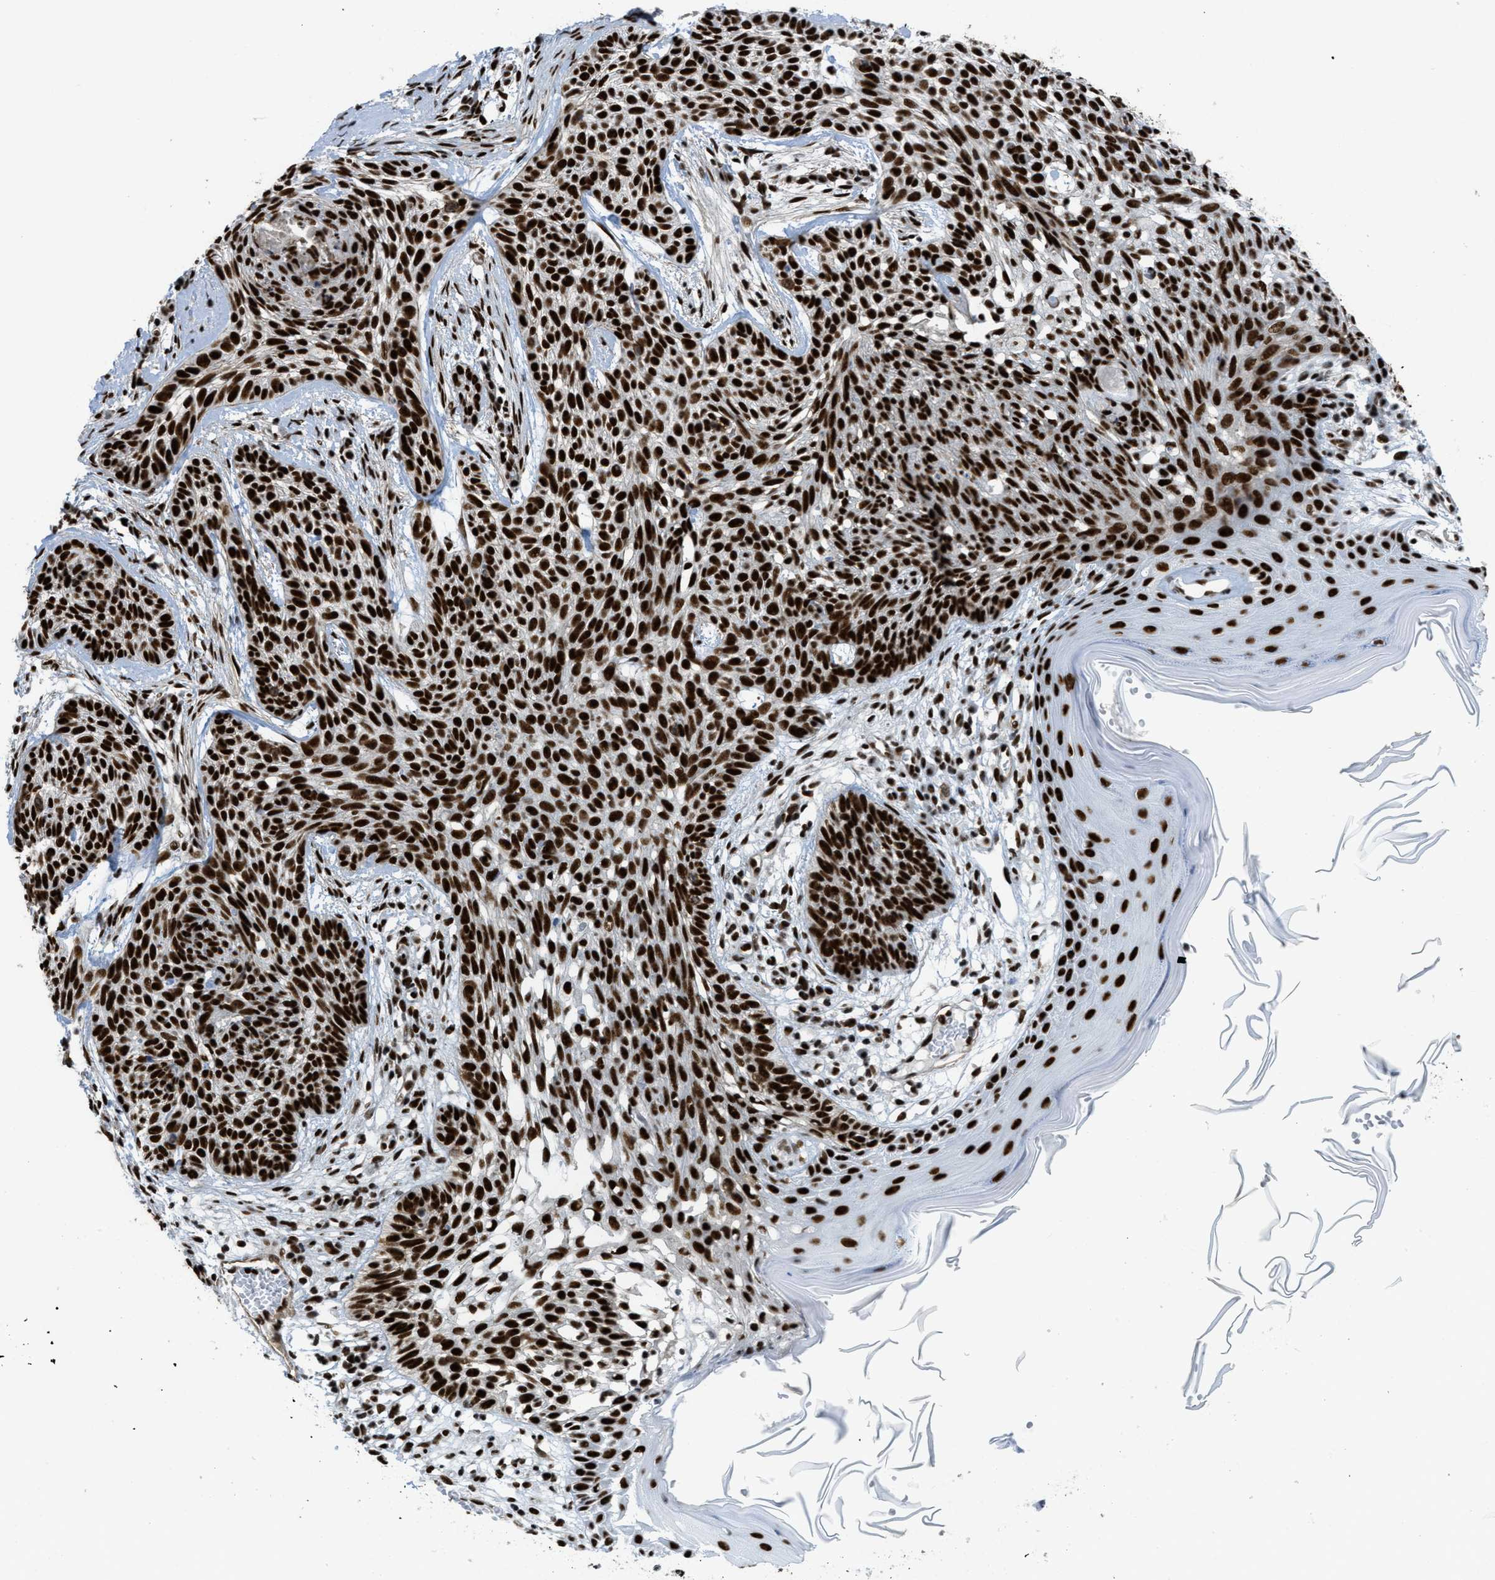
{"staining": {"intensity": "strong", "quantity": ">75%", "location": "nuclear"}, "tissue": "skin cancer", "cell_type": "Tumor cells", "image_type": "cancer", "snomed": [{"axis": "morphology", "description": "Basal cell carcinoma"}, {"axis": "topography", "description": "Skin"}], "caption": "Protein expression analysis of human skin cancer reveals strong nuclear staining in approximately >75% of tumor cells. The staining was performed using DAB to visualize the protein expression in brown, while the nuclei were stained in blue with hematoxylin (Magnification: 20x).", "gene": "ZNF207", "patient": {"sex": "female", "age": 59}}